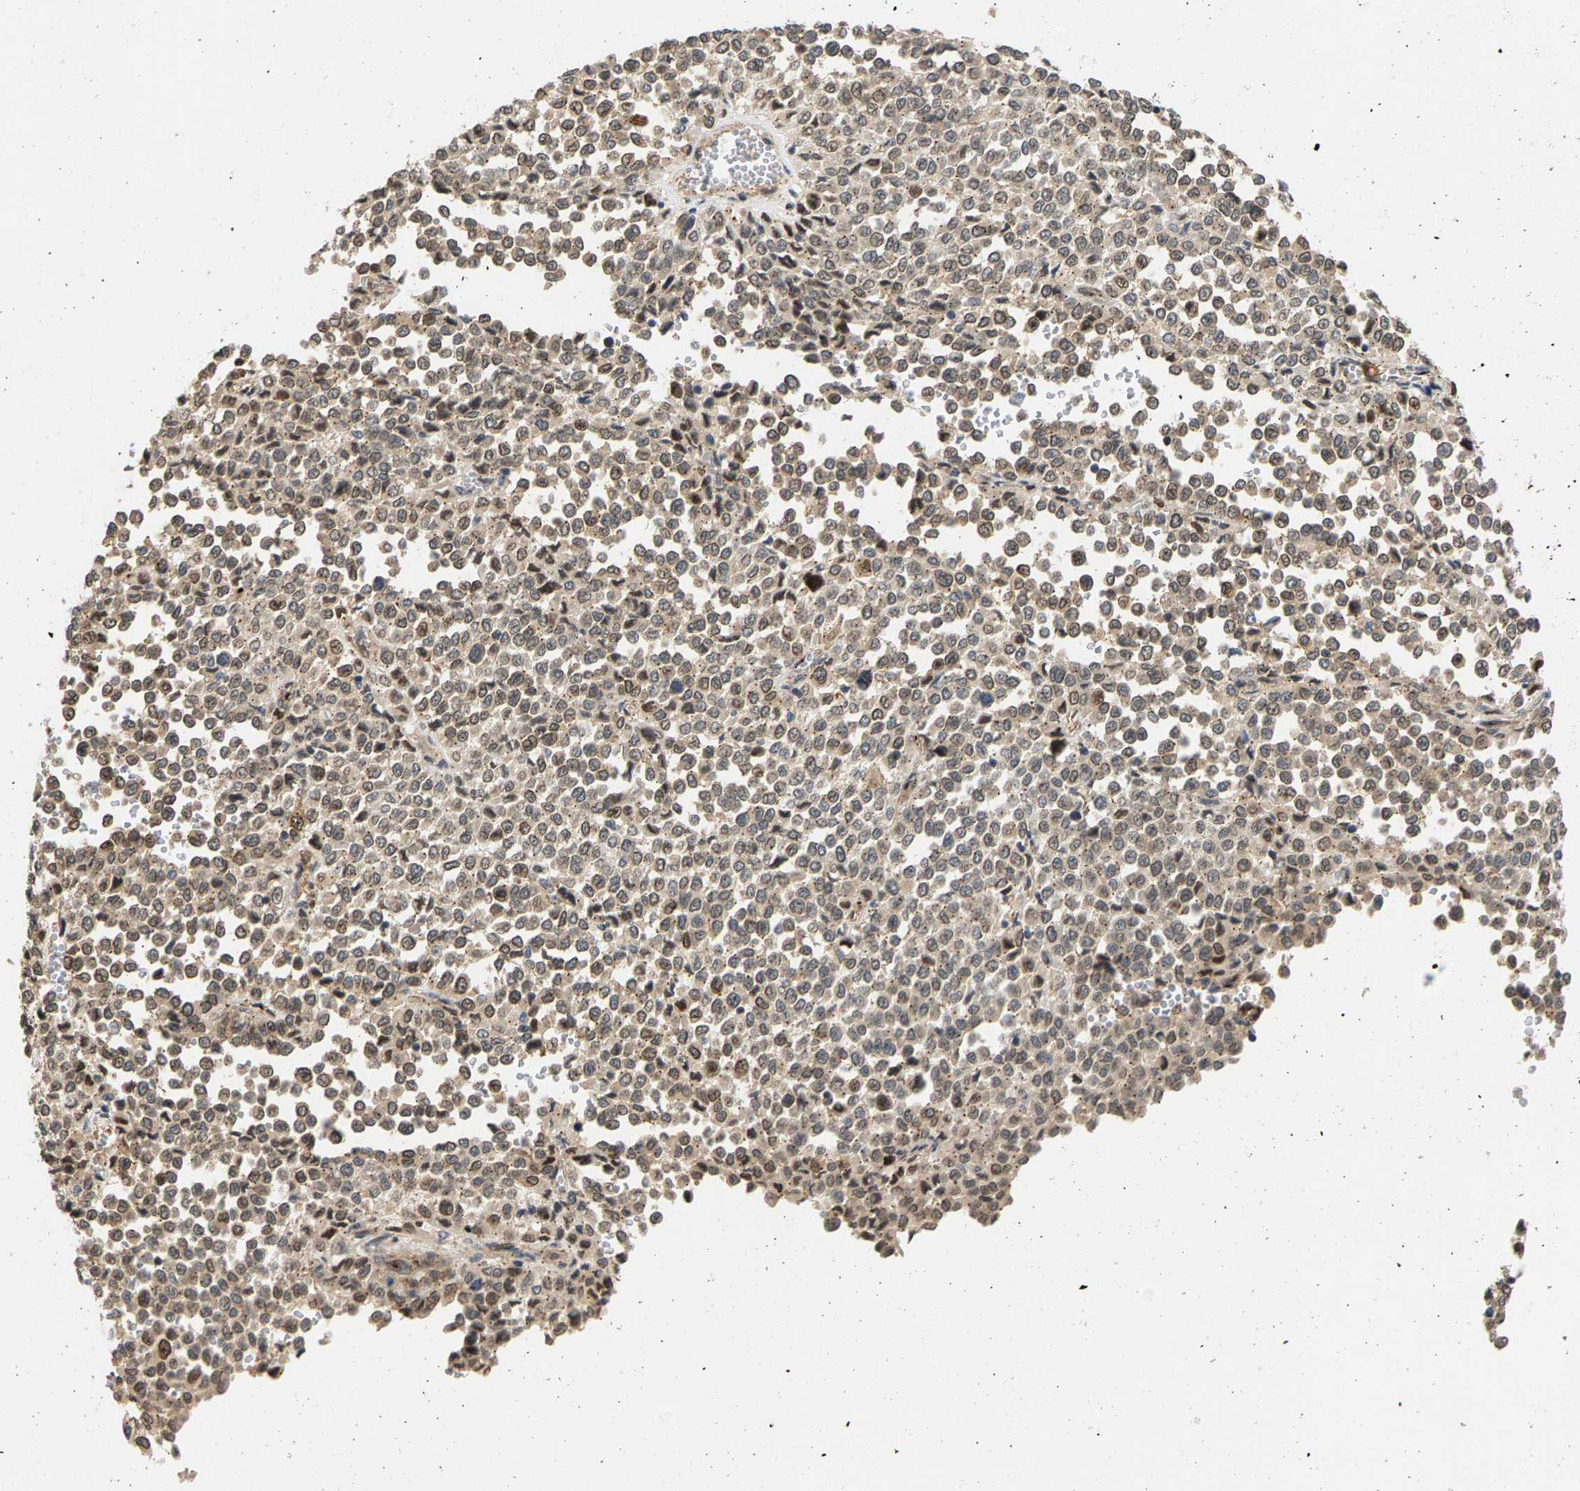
{"staining": {"intensity": "weak", "quantity": ">75%", "location": "cytoplasmic/membranous"}, "tissue": "melanoma", "cell_type": "Tumor cells", "image_type": "cancer", "snomed": [{"axis": "morphology", "description": "Malignant melanoma, Metastatic site"}, {"axis": "topography", "description": "Pancreas"}], "caption": "Tumor cells reveal low levels of weak cytoplasmic/membranous staining in about >75% of cells in malignant melanoma (metastatic site).", "gene": "MAP2K5", "patient": {"sex": "female", "age": 30}}